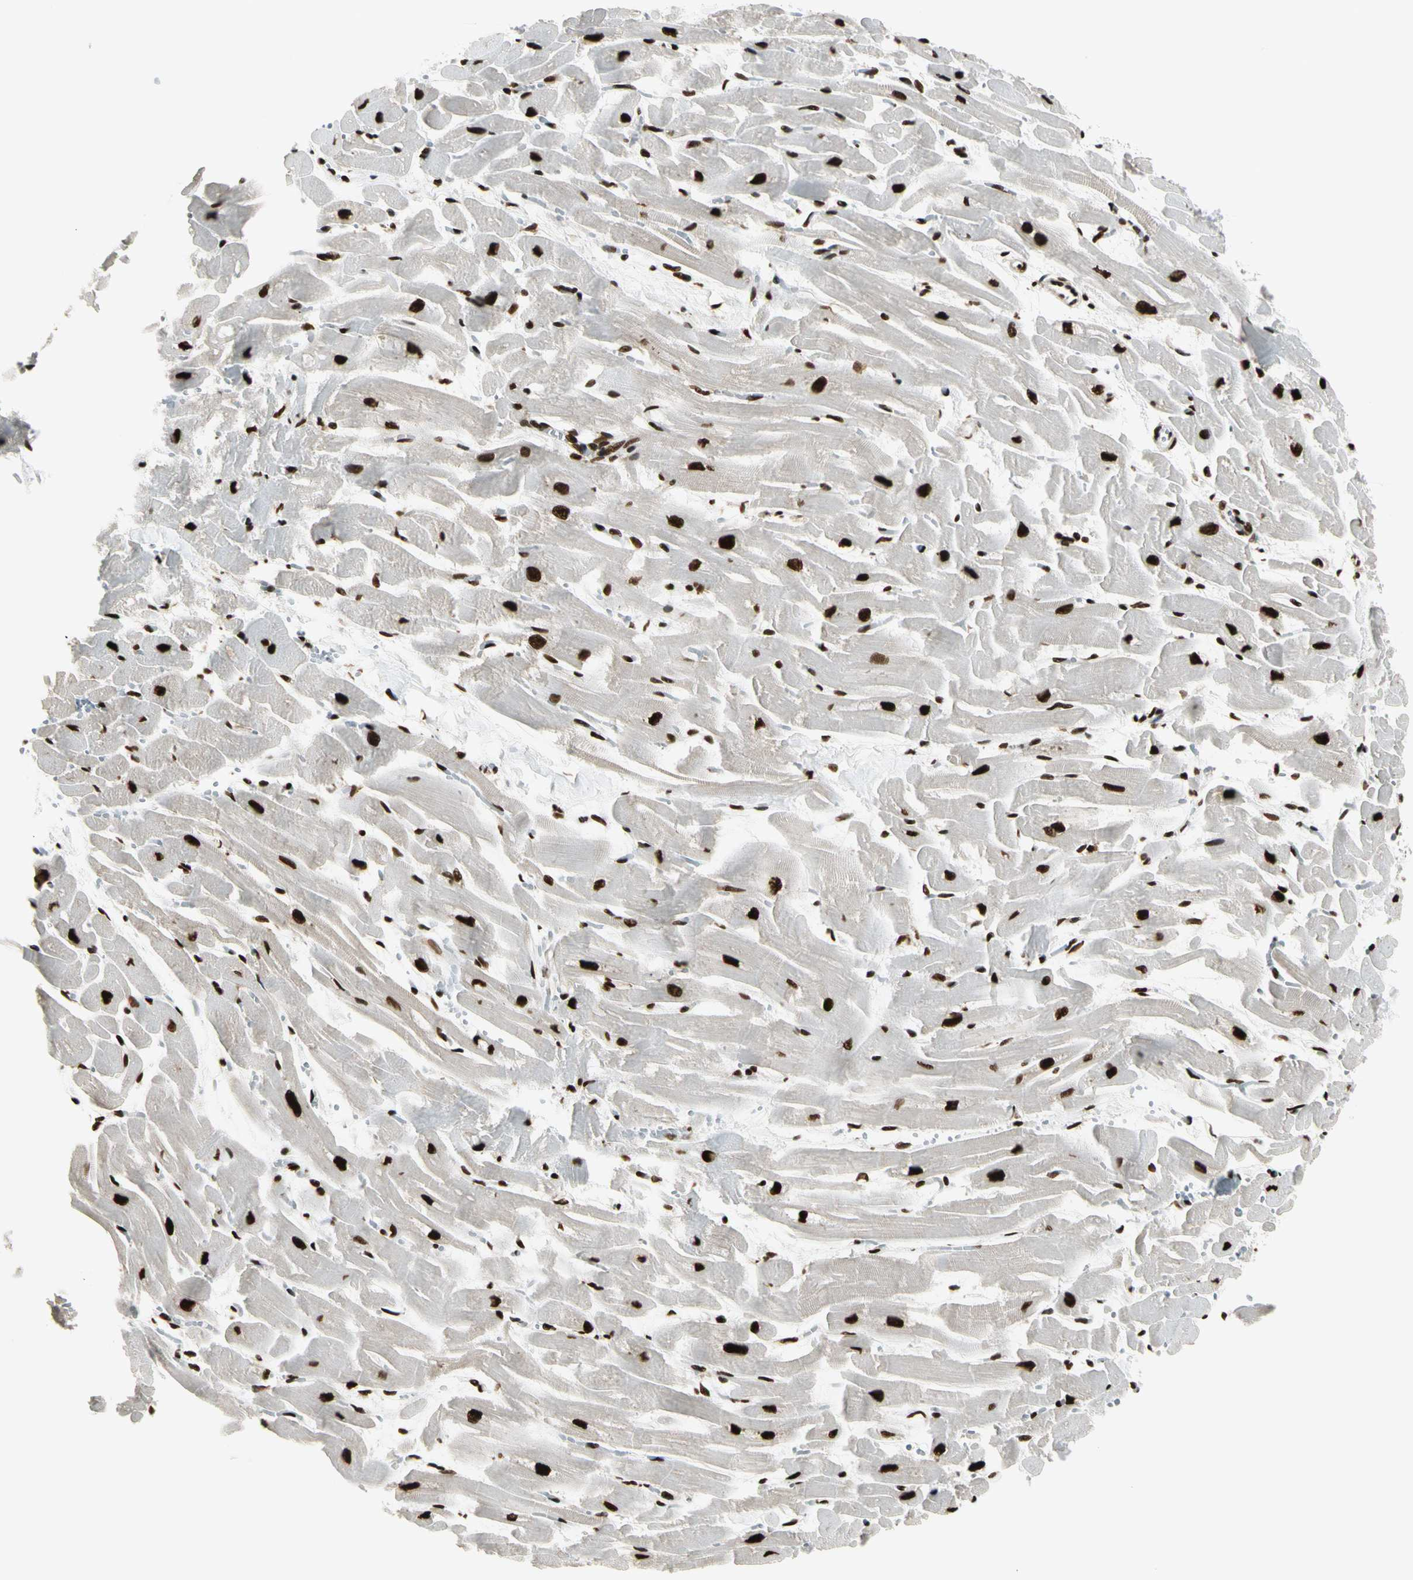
{"staining": {"intensity": "strong", "quantity": ">75%", "location": "nuclear"}, "tissue": "heart muscle", "cell_type": "Cardiomyocytes", "image_type": "normal", "snomed": [{"axis": "morphology", "description": "Normal tissue, NOS"}, {"axis": "topography", "description": "Heart"}], "caption": "This is an image of immunohistochemistry staining of unremarkable heart muscle, which shows strong staining in the nuclear of cardiomyocytes.", "gene": "CCAR1", "patient": {"sex": "female", "age": 19}}